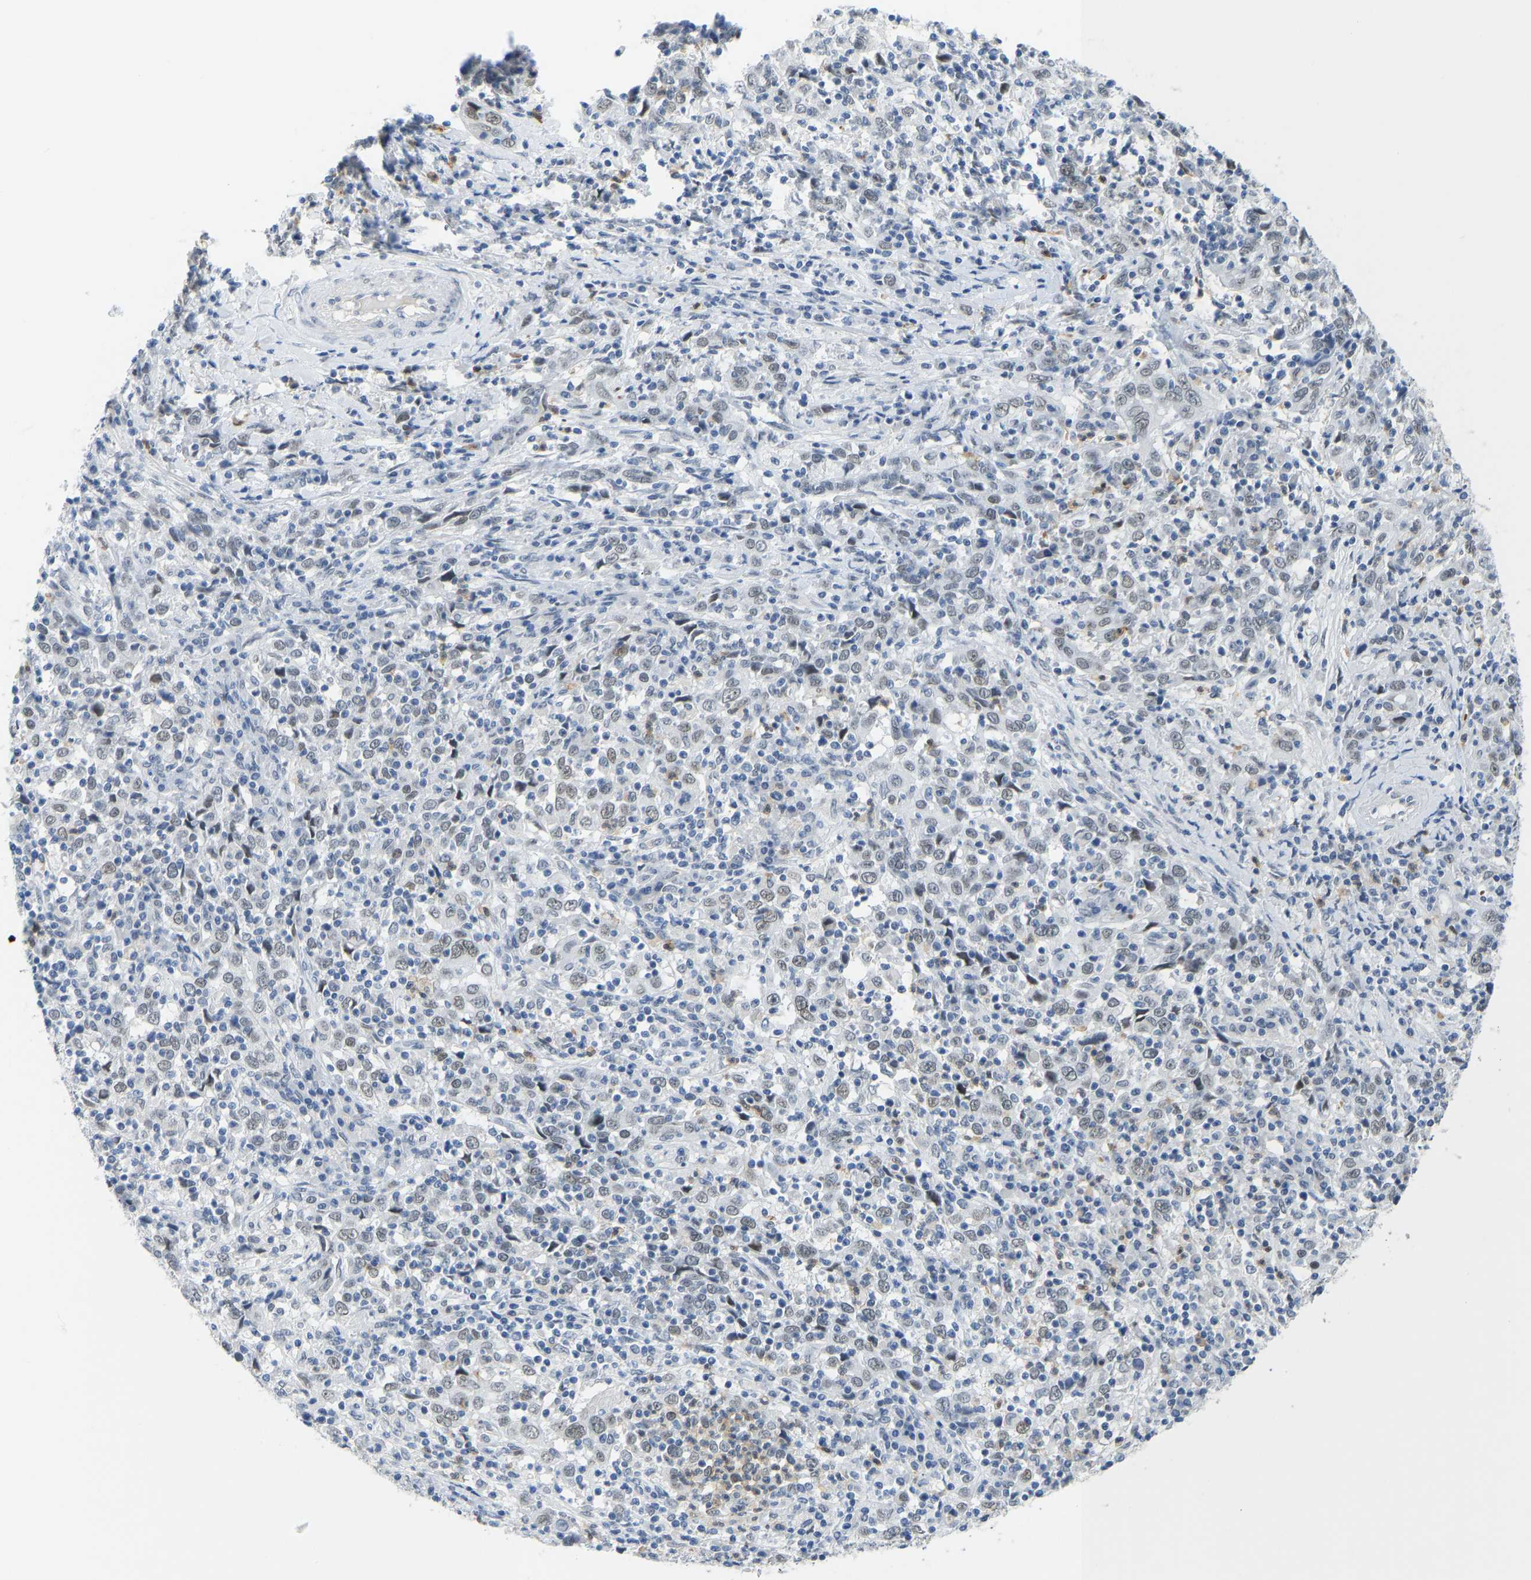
{"staining": {"intensity": "negative", "quantity": "none", "location": "none"}, "tissue": "cervical cancer", "cell_type": "Tumor cells", "image_type": "cancer", "snomed": [{"axis": "morphology", "description": "Squamous cell carcinoma, NOS"}, {"axis": "topography", "description": "Cervix"}], "caption": "Cervical cancer was stained to show a protein in brown. There is no significant staining in tumor cells. (DAB immunohistochemistry (IHC), high magnification).", "gene": "TXNDC2", "patient": {"sex": "female", "age": 46}}